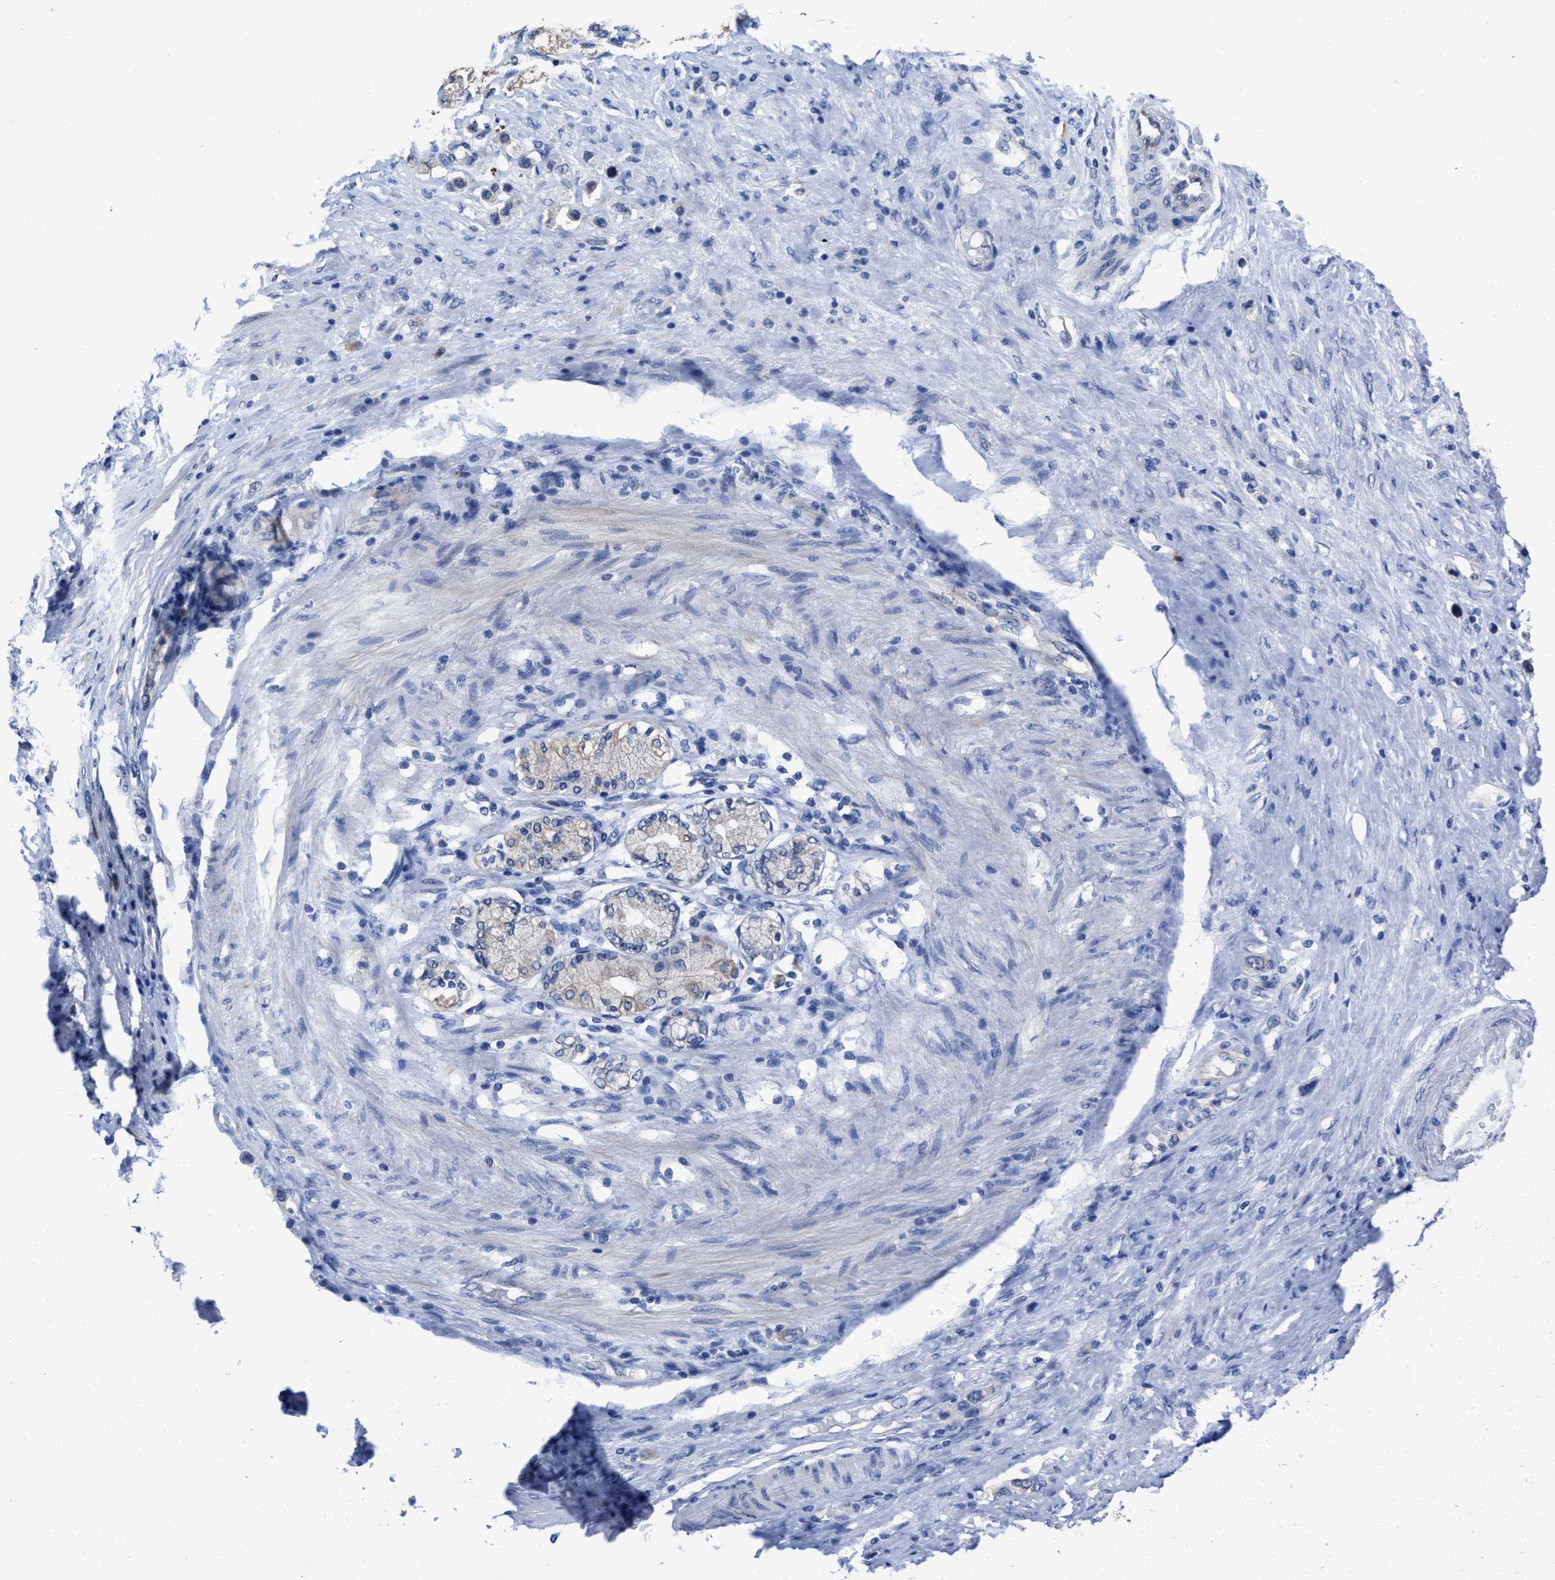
{"staining": {"intensity": "weak", "quantity": "25%-75%", "location": "cytoplasmic/membranous"}, "tissue": "stomach cancer", "cell_type": "Tumor cells", "image_type": "cancer", "snomed": [{"axis": "morphology", "description": "Adenocarcinoma, NOS"}, {"axis": "topography", "description": "Stomach"}], "caption": "A brown stain labels weak cytoplasmic/membranous expression of a protein in human adenocarcinoma (stomach) tumor cells.", "gene": "HOOK1", "patient": {"sex": "female", "age": 65}}